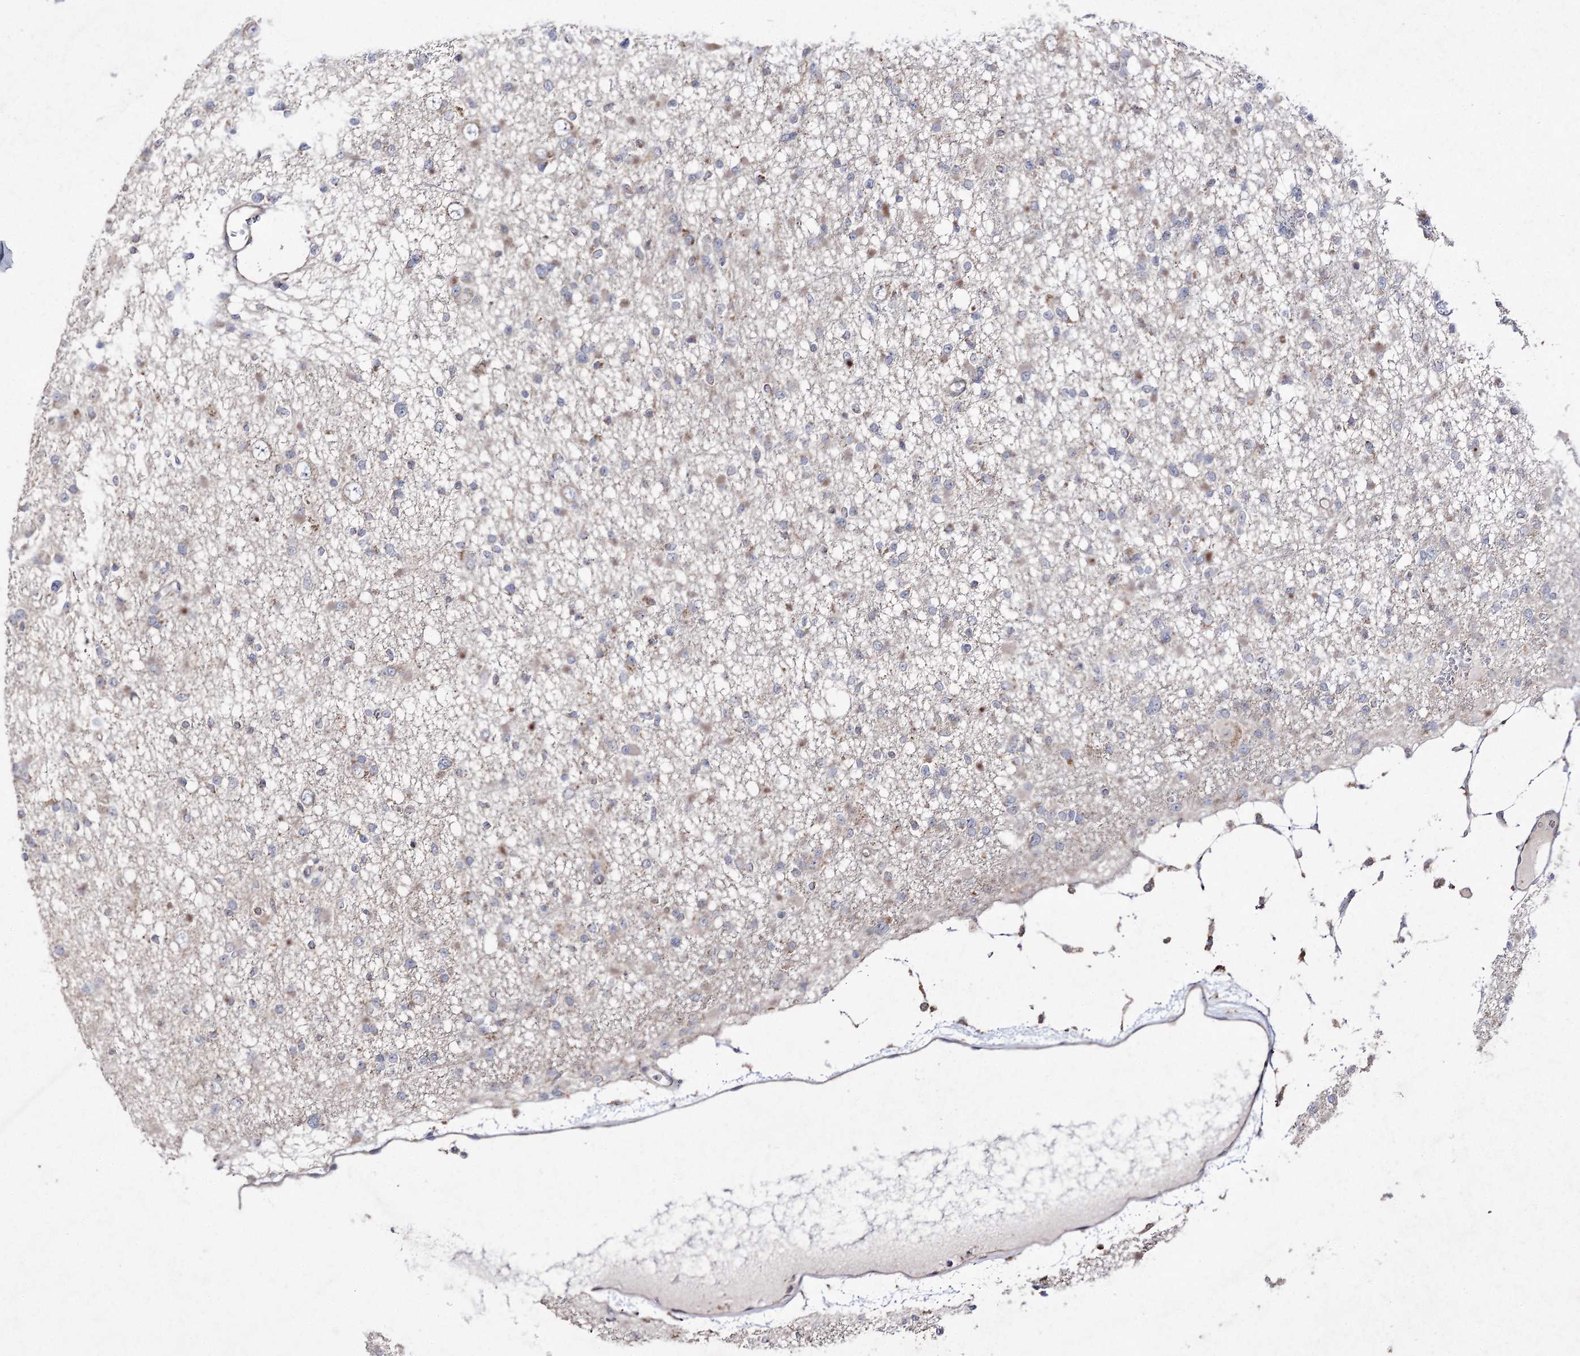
{"staining": {"intensity": "weak", "quantity": "<25%", "location": "cytoplasmic/membranous"}, "tissue": "glioma", "cell_type": "Tumor cells", "image_type": "cancer", "snomed": [{"axis": "morphology", "description": "Glioma, malignant, Low grade"}, {"axis": "topography", "description": "Brain"}], "caption": "Malignant glioma (low-grade) stained for a protein using immunohistochemistry reveals no staining tumor cells.", "gene": "FANCL", "patient": {"sex": "female", "age": 22}}